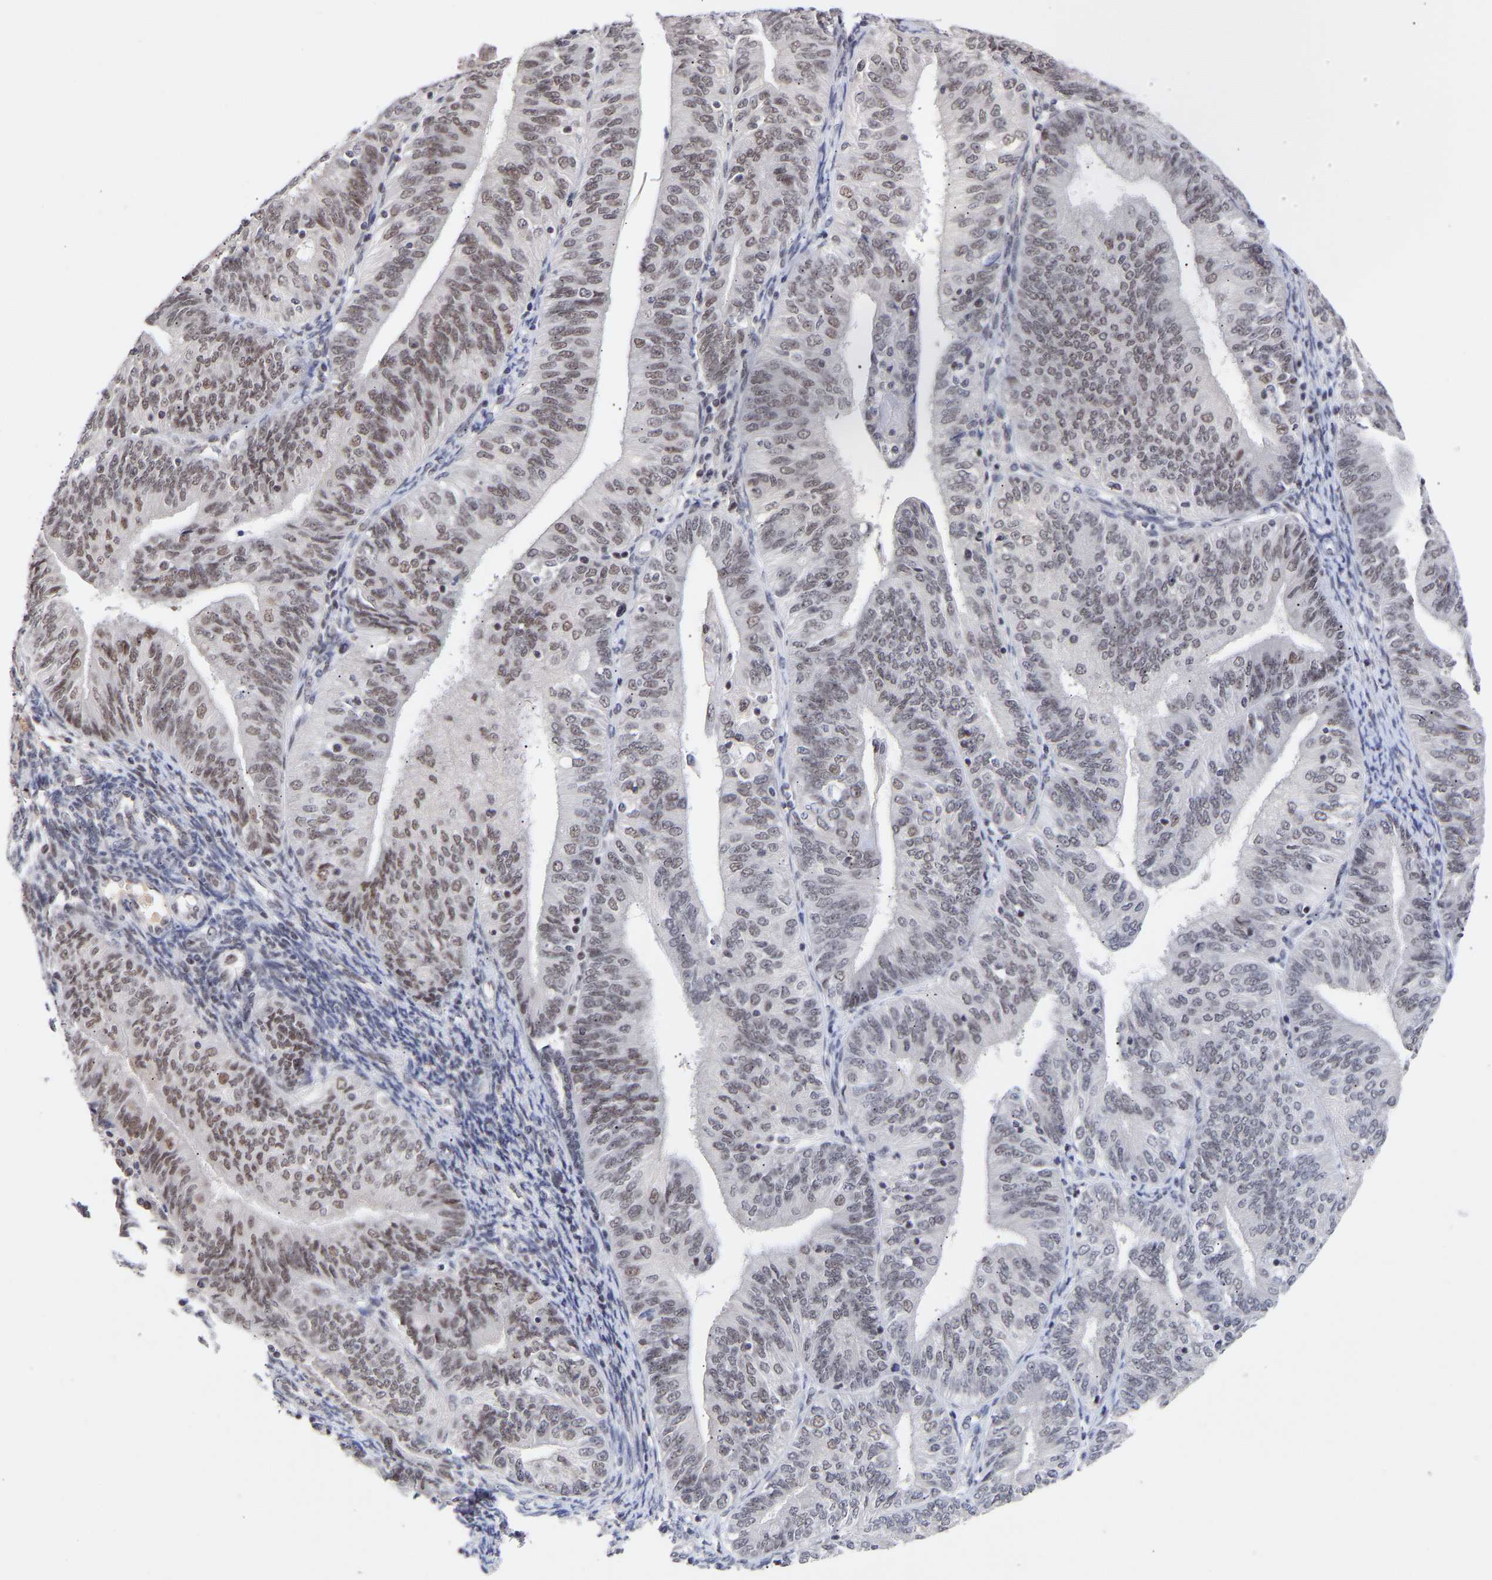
{"staining": {"intensity": "weak", "quantity": "25%-75%", "location": "nuclear"}, "tissue": "endometrial cancer", "cell_type": "Tumor cells", "image_type": "cancer", "snomed": [{"axis": "morphology", "description": "Adenocarcinoma, NOS"}, {"axis": "topography", "description": "Endometrium"}], "caption": "Tumor cells demonstrate weak nuclear positivity in approximately 25%-75% of cells in endometrial cancer. (DAB (3,3'-diaminobenzidine) IHC with brightfield microscopy, high magnification).", "gene": "RBM15", "patient": {"sex": "female", "age": 58}}